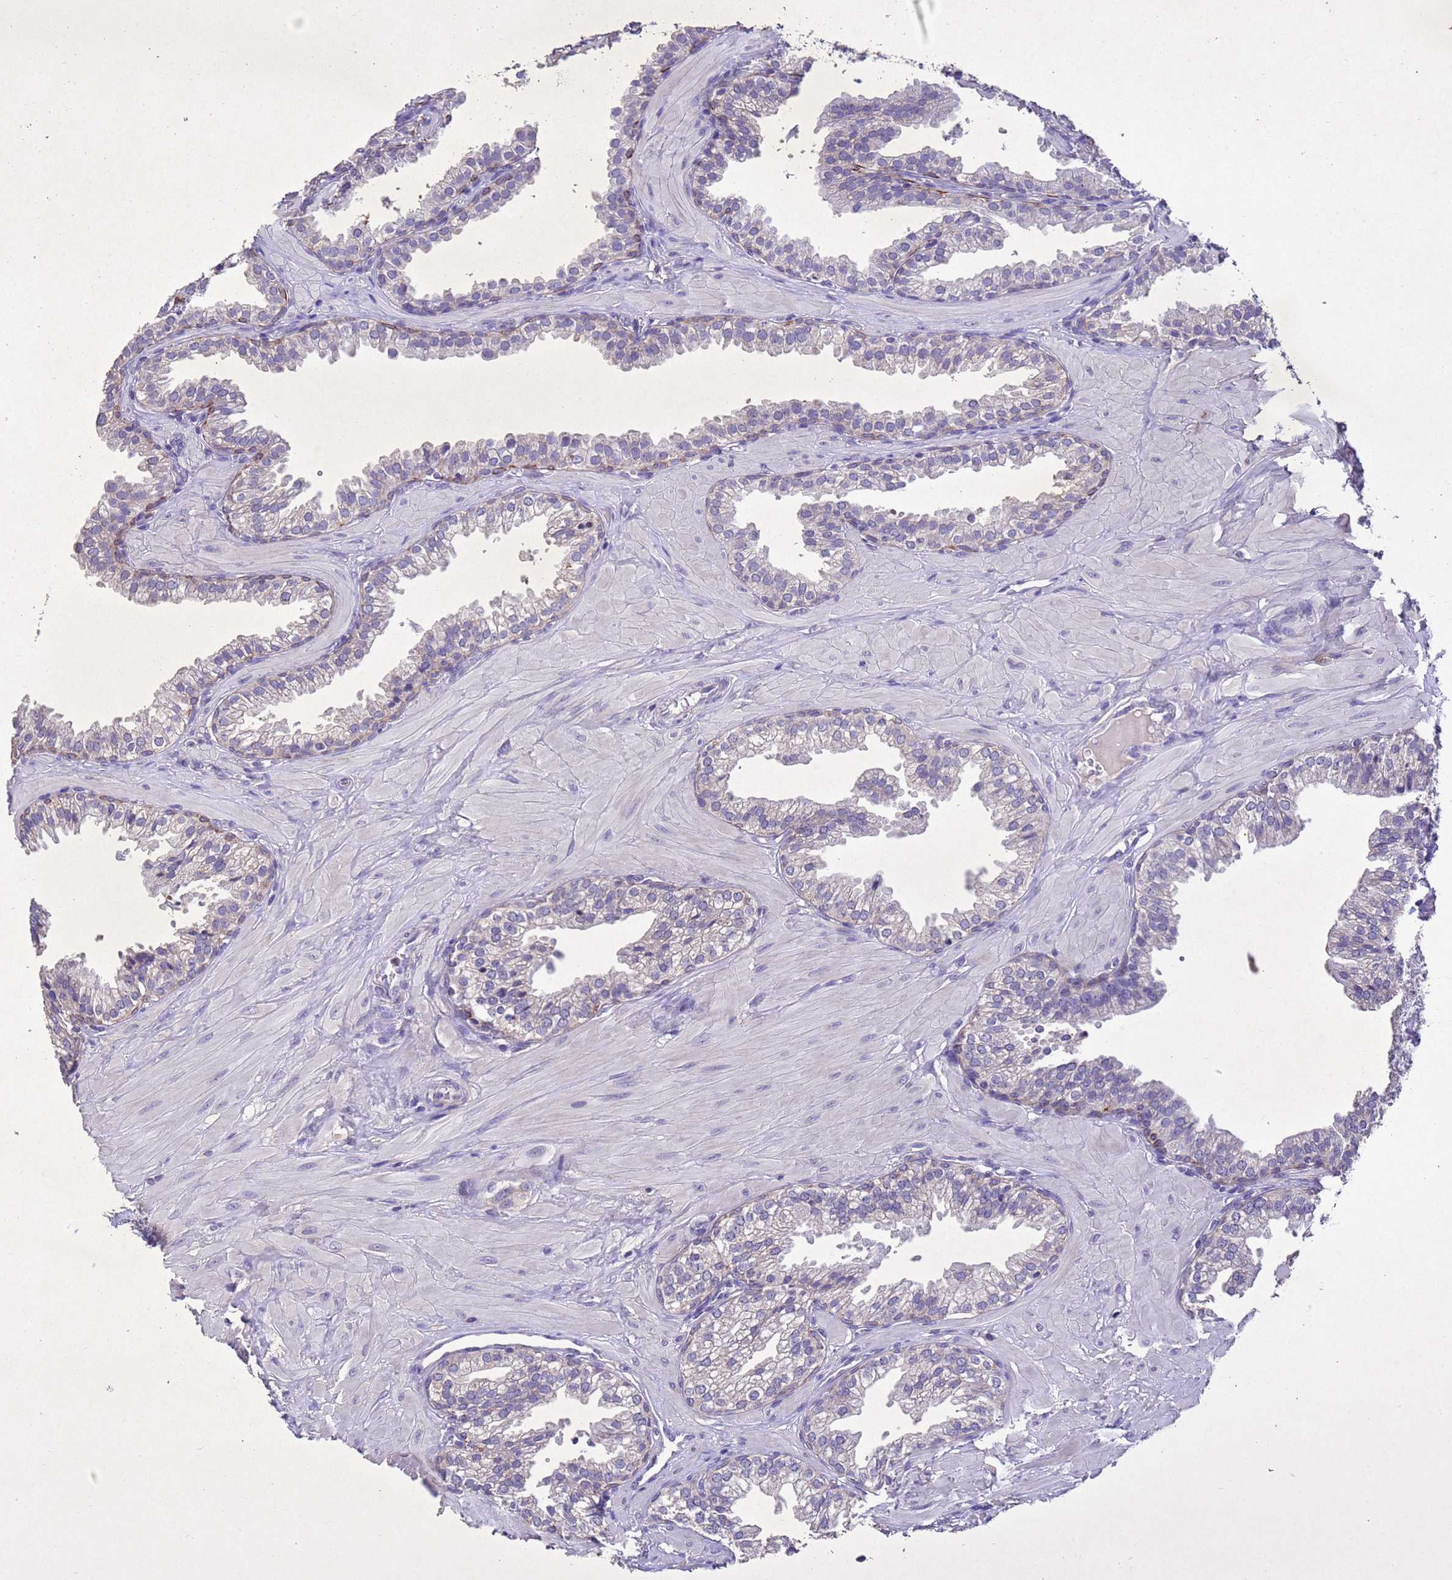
{"staining": {"intensity": "weak", "quantity": "<25%", "location": "cytoplasmic/membranous"}, "tissue": "prostate", "cell_type": "Glandular cells", "image_type": "normal", "snomed": [{"axis": "morphology", "description": "Normal tissue, NOS"}, {"axis": "topography", "description": "Prostate"}, {"axis": "topography", "description": "Peripheral nerve tissue"}], "caption": "A high-resolution histopathology image shows immunohistochemistry staining of unremarkable prostate, which reveals no significant expression in glandular cells.", "gene": "NLRP11", "patient": {"sex": "male", "age": 55}}